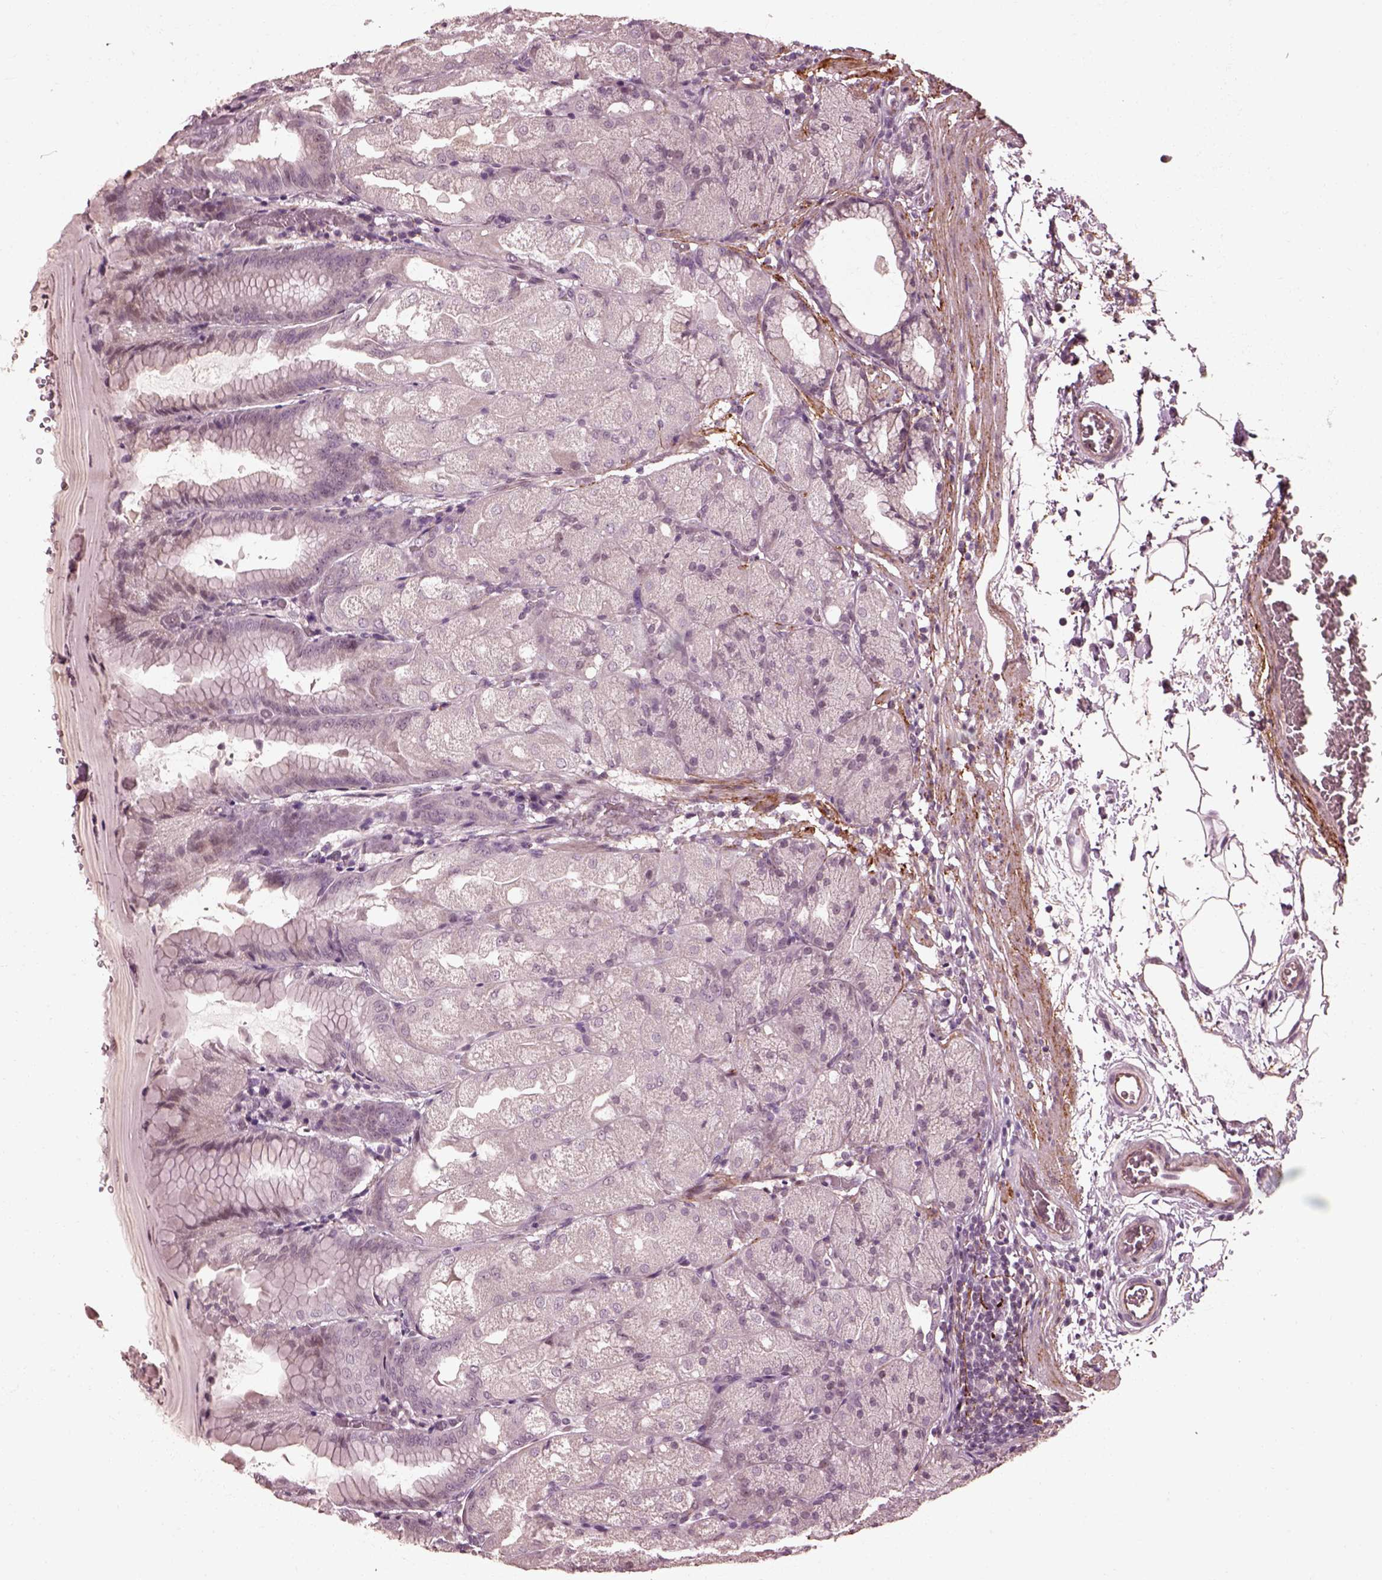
{"staining": {"intensity": "negative", "quantity": "none", "location": "none"}, "tissue": "stomach", "cell_type": "Glandular cells", "image_type": "normal", "snomed": [{"axis": "morphology", "description": "Normal tissue, NOS"}, {"axis": "topography", "description": "Stomach, upper"}, {"axis": "topography", "description": "Stomach"}, {"axis": "topography", "description": "Stomach, lower"}], "caption": "An image of stomach stained for a protein demonstrates no brown staining in glandular cells.", "gene": "EFEMP1", "patient": {"sex": "male", "age": 62}}